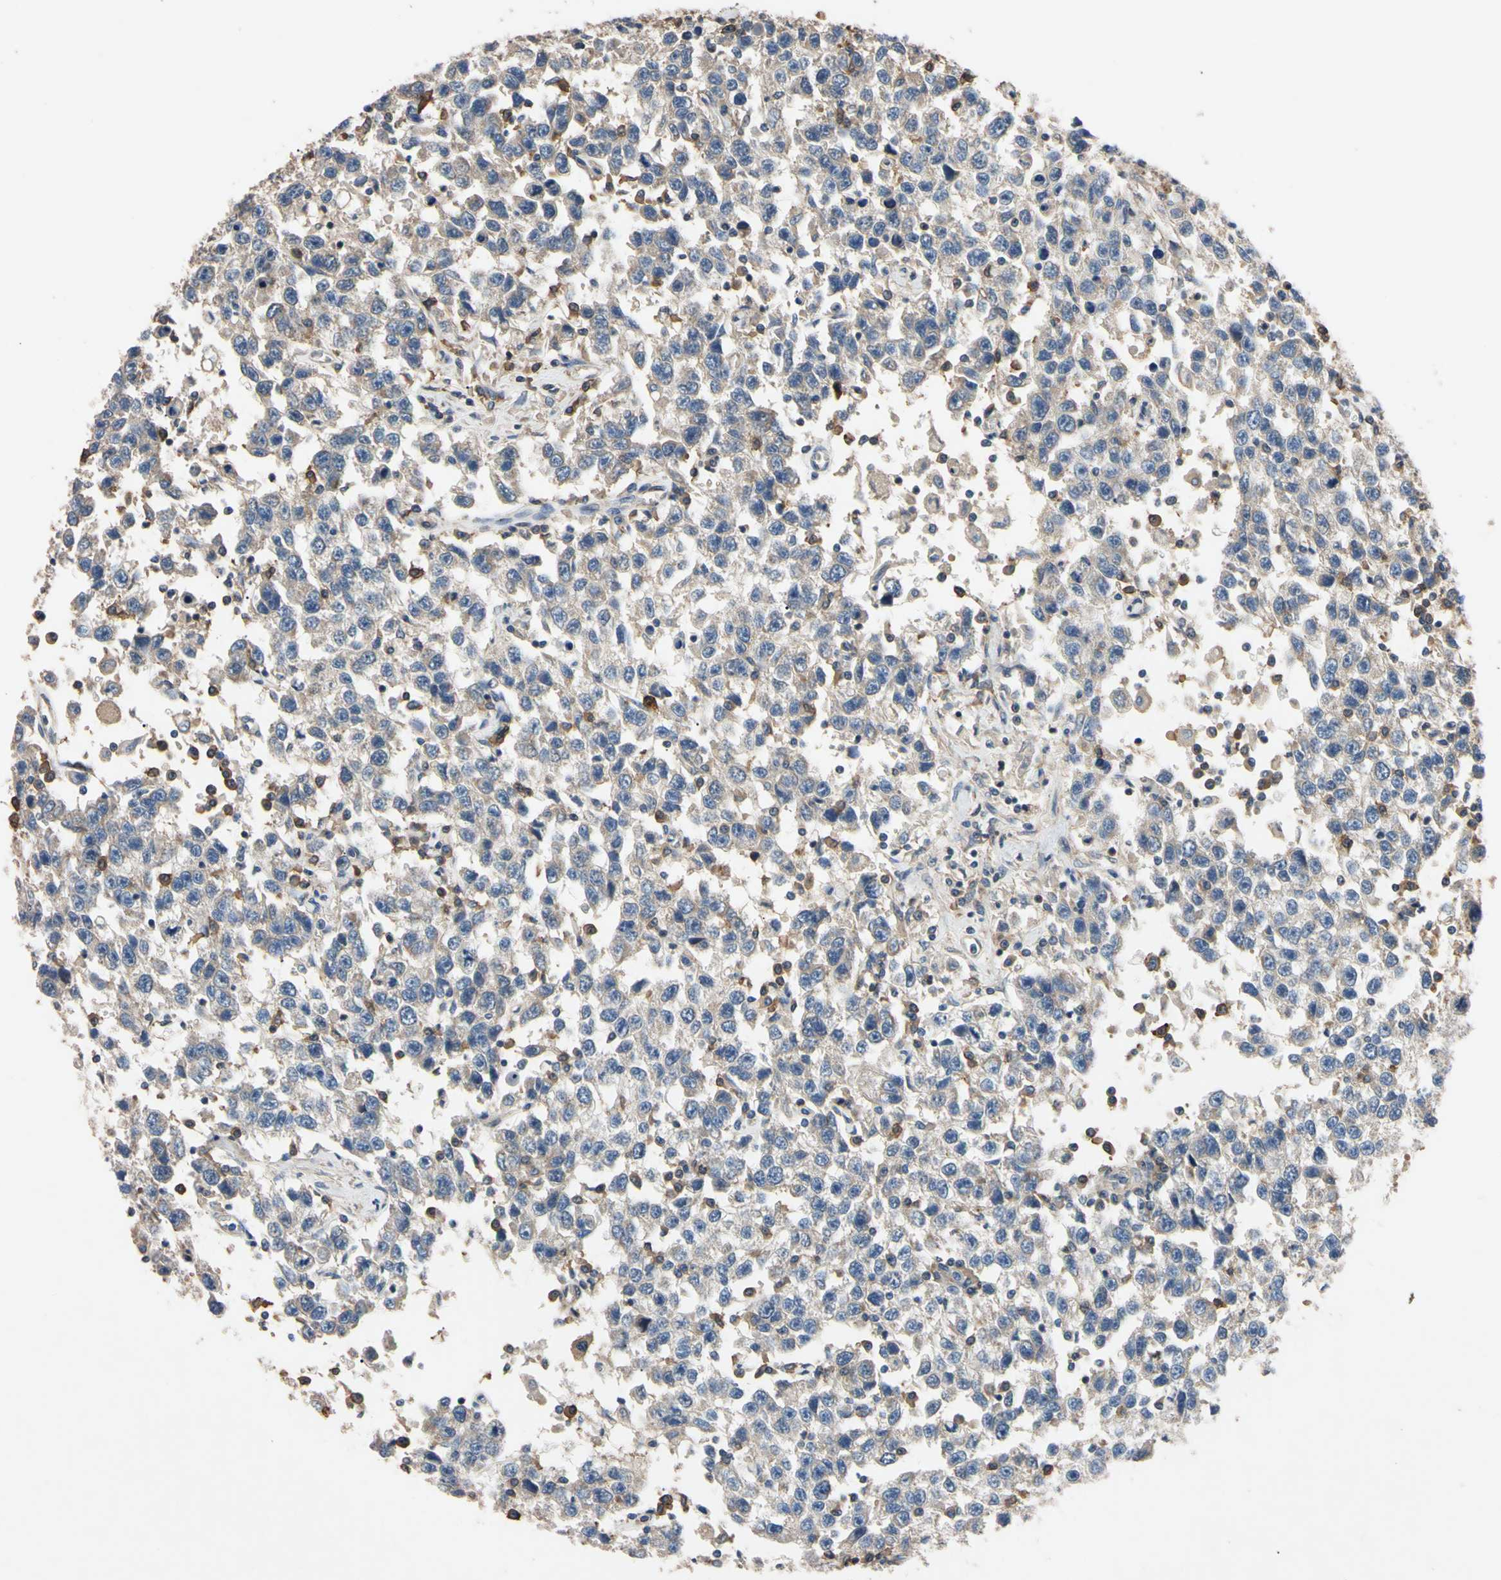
{"staining": {"intensity": "negative", "quantity": "none", "location": "none"}, "tissue": "testis cancer", "cell_type": "Tumor cells", "image_type": "cancer", "snomed": [{"axis": "morphology", "description": "Seminoma, NOS"}, {"axis": "topography", "description": "Testis"}], "caption": "A micrograph of human testis cancer is negative for staining in tumor cells.", "gene": "PNKD", "patient": {"sex": "male", "age": 41}}